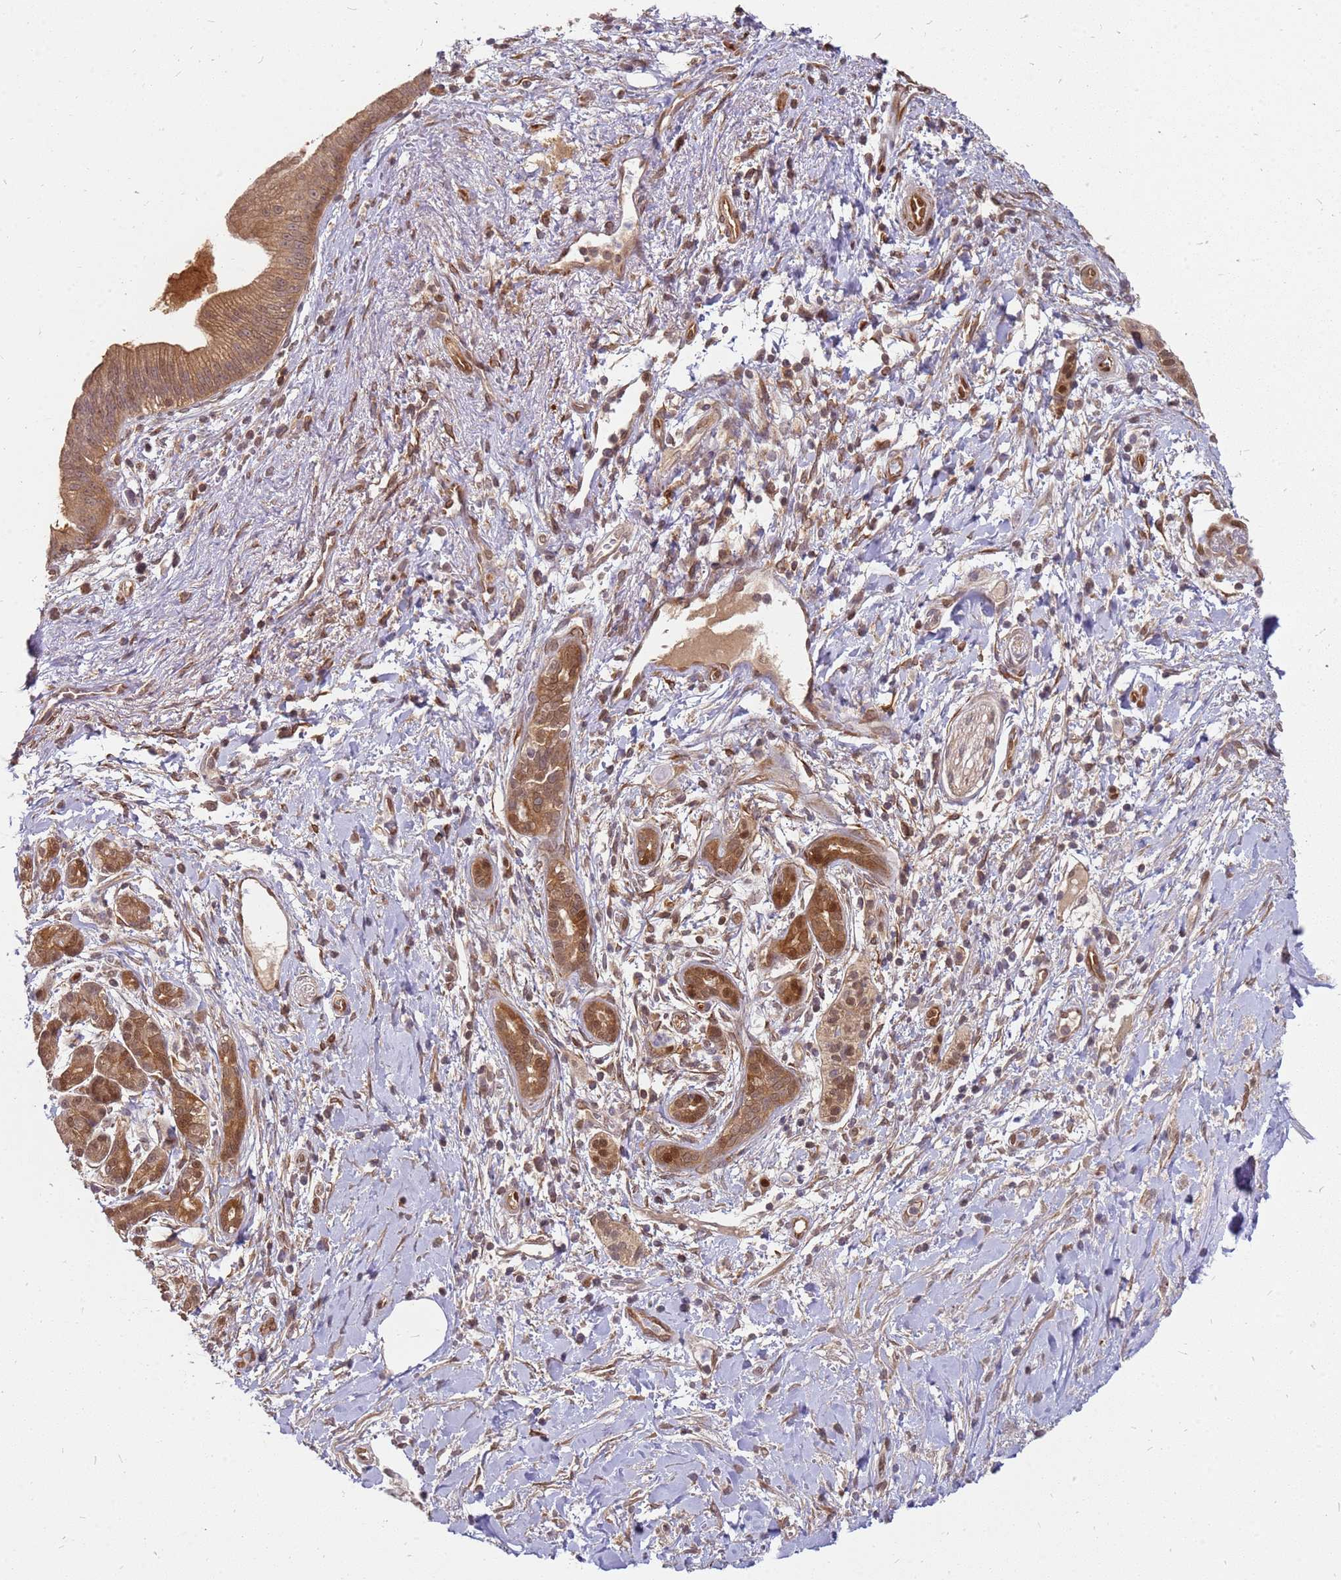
{"staining": {"intensity": "moderate", "quantity": ">75%", "location": "cytoplasmic/membranous,nuclear"}, "tissue": "pancreatic cancer", "cell_type": "Tumor cells", "image_type": "cancer", "snomed": [{"axis": "morphology", "description": "Adenocarcinoma, NOS"}, {"axis": "topography", "description": "Pancreas"}], "caption": "Pancreatic cancer (adenocarcinoma) tissue exhibits moderate cytoplasmic/membranous and nuclear expression in about >75% of tumor cells Using DAB (brown) and hematoxylin (blue) stains, captured at high magnification using brightfield microscopy.", "gene": "NUDT14", "patient": {"sex": "male", "age": 78}}